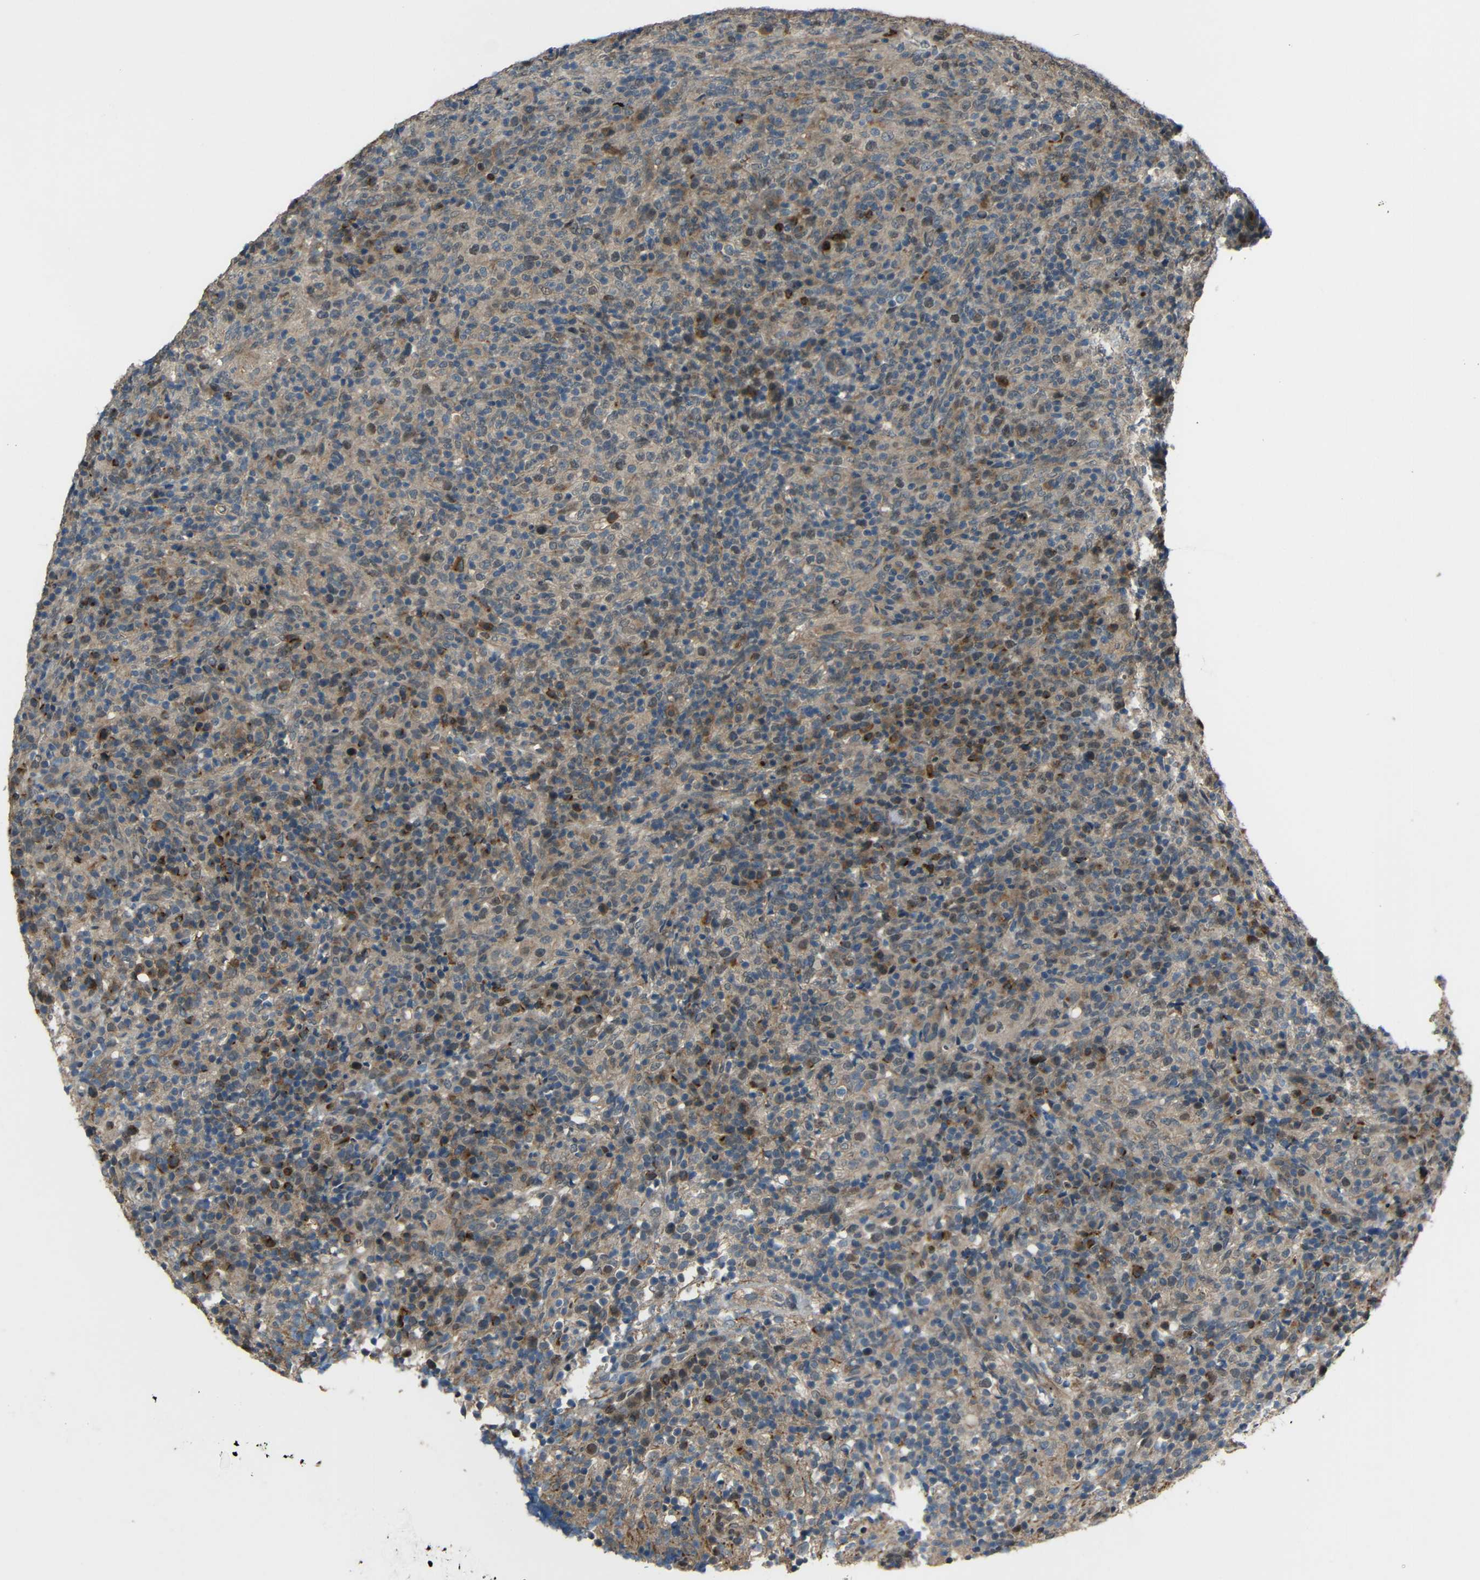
{"staining": {"intensity": "weak", "quantity": ">75%", "location": "cytoplasmic/membranous"}, "tissue": "lymphoma", "cell_type": "Tumor cells", "image_type": "cancer", "snomed": [{"axis": "morphology", "description": "Malignant lymphoma, non-Hodgkin's type, High grade"}, {"axis": "topography", "description": "Lymph node"}], "caption": "DAB (3,3'-diaminobenzidine) immunohistochemical staining of human malignant lymphoma, non-Hodgkin's type (high-grade) demonstrates weak cytoplasmic/membranous protein positivity in approximately >75% of tumor cells.", "gene": "STBD1", "patient": {"sex": "female", "age": 76}}